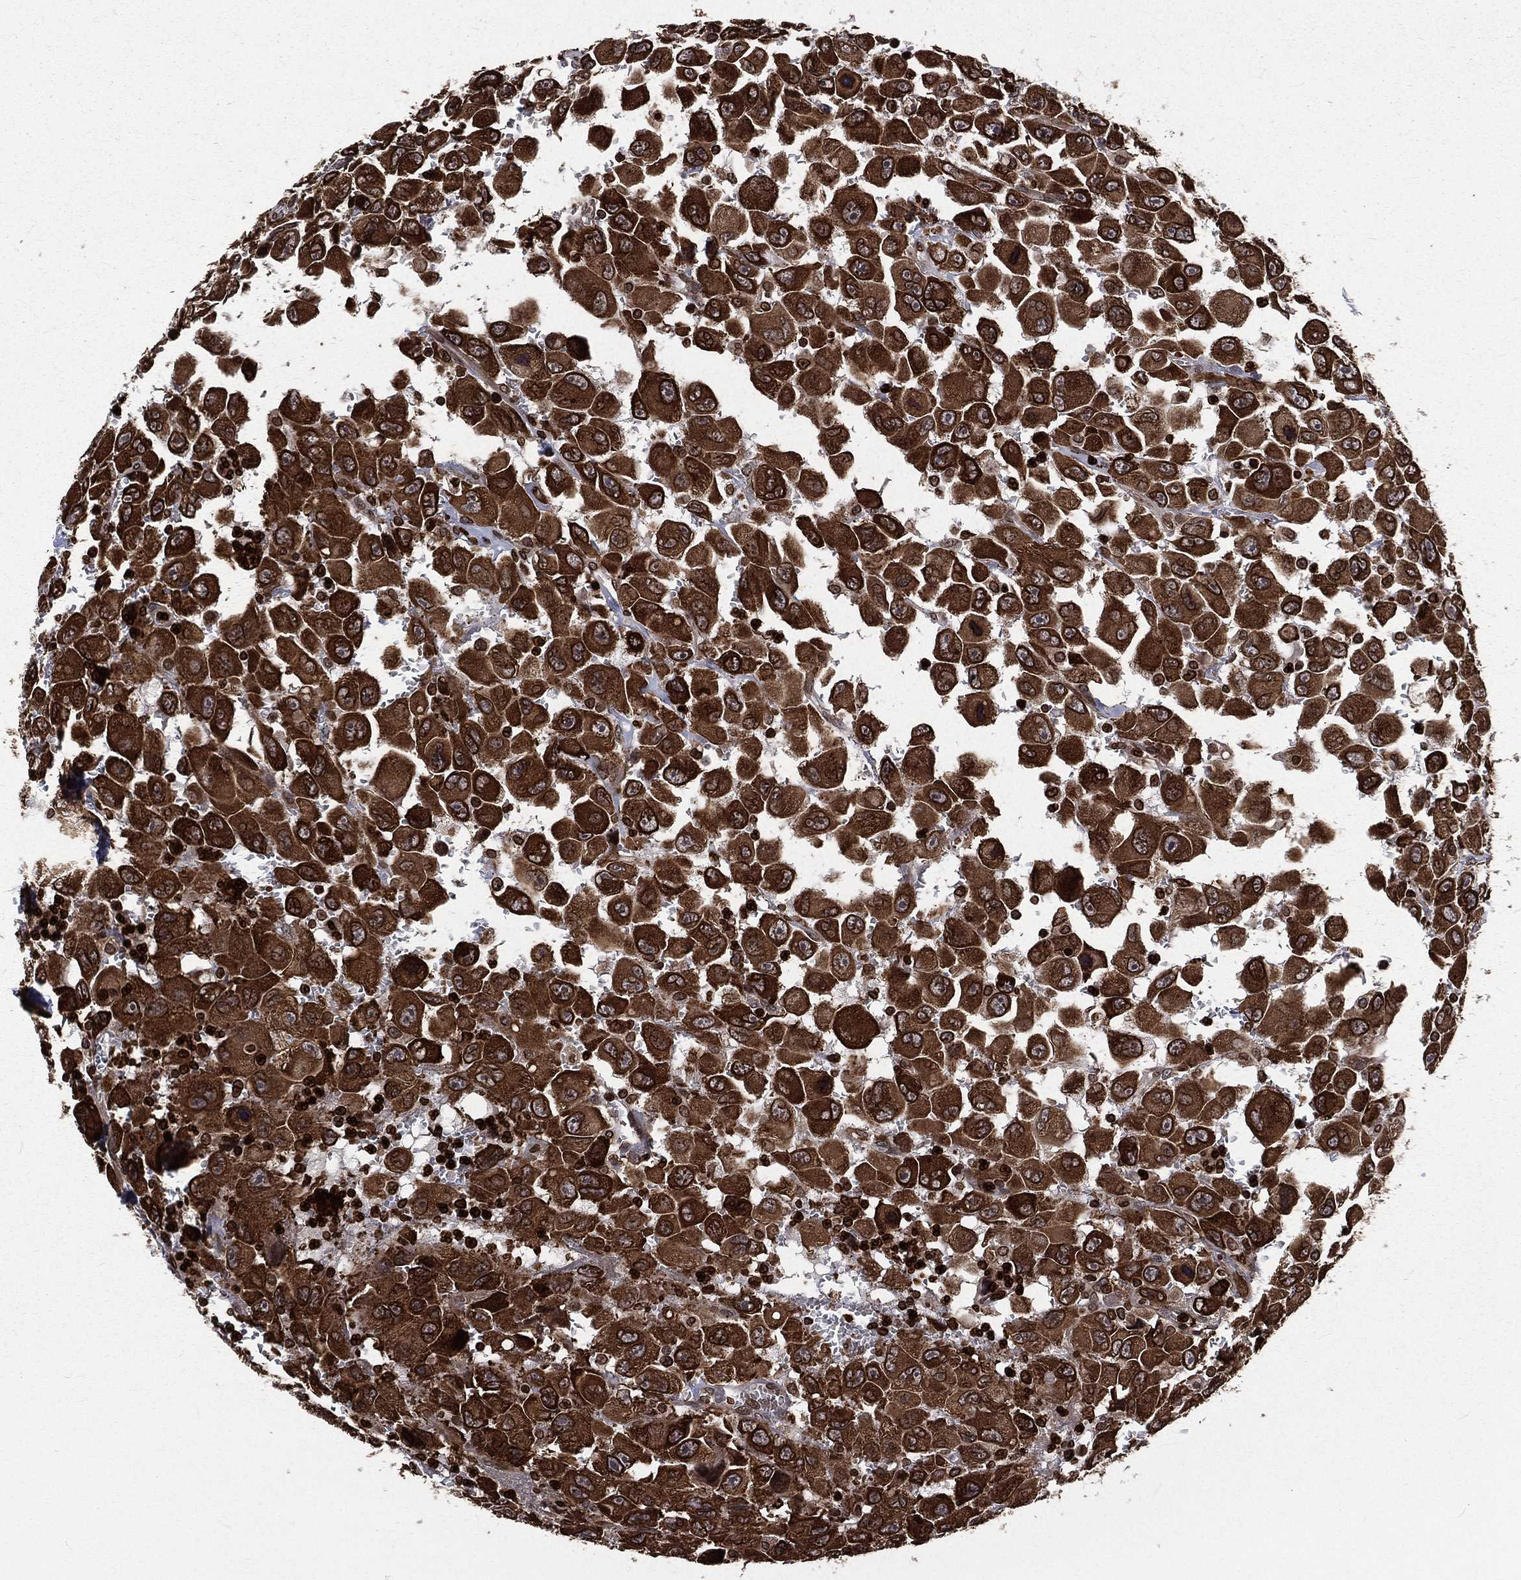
{"staining": {"intensity": "strong", "quantity": ">75%", "location": "cytoplasmic/membranous,nuclear"}, "tissue": "head and neck cancer", "cell_type": "Tumor cells", "image_type": "cancer", "snomed": [{"axis": "morphology", "description": "Squamous cell carcinoma, NOS"}, {"axis": "morphology", "description": "Squamous cell carcinoma, metastatic, NOS"}, {"axis": "topography", "description": "Oral tissue"}, {"axis": "topography", "description": "Head-Neck"}], "caption": "This image demonstrates IHC staining of head and neck cancer (squamous cell carcinoma), with high strong cytoplasmic/membranous and nuclear staining in approximately >75% of tumor cells.", "gene": "LBR", "patient": {"sex": "female", "age": 85}}